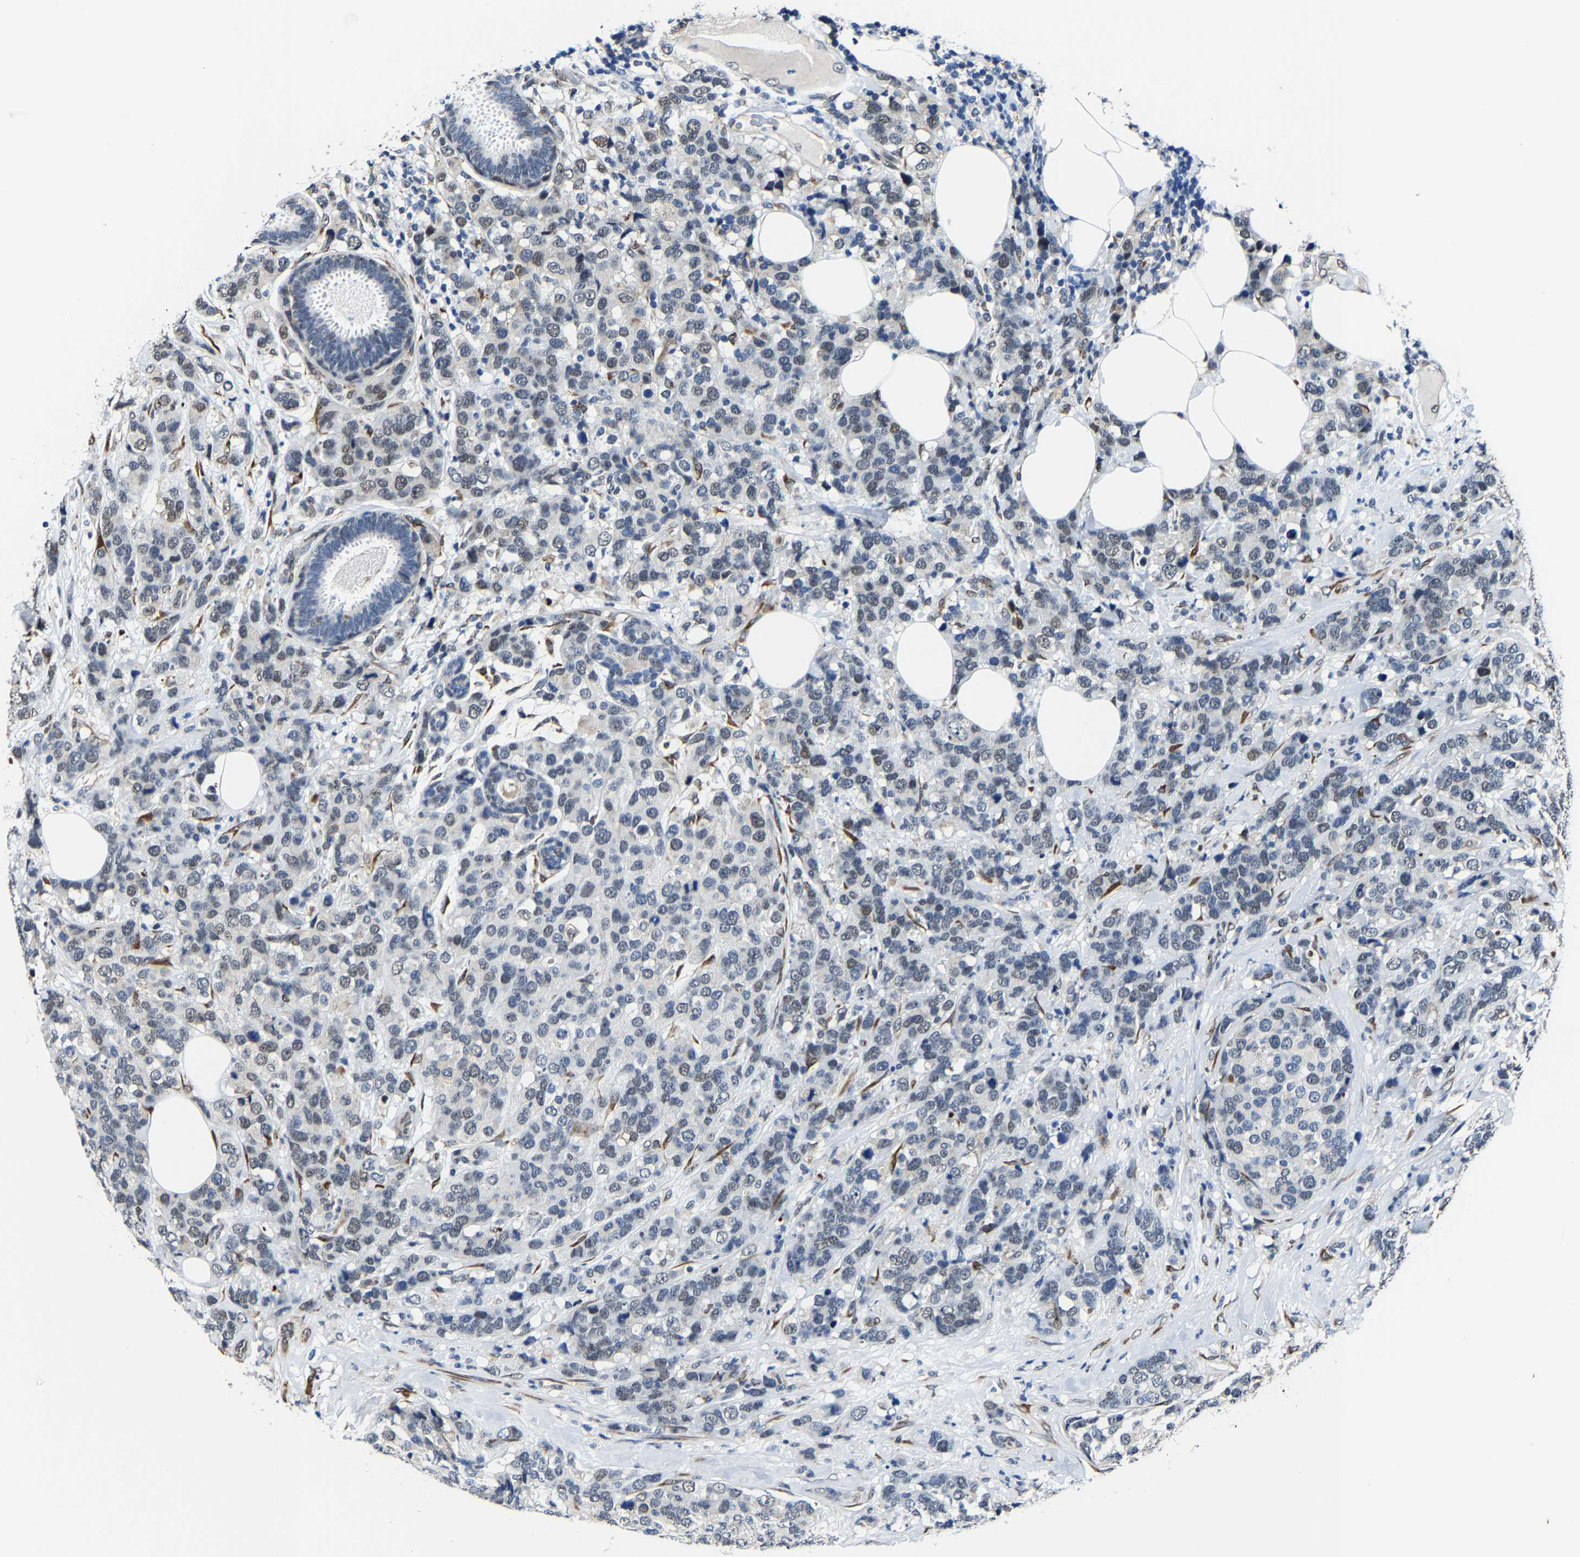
{"staining": {"intensity": "weak", "quantity": "25%-75%", "location": "nuclear"}, "tissue": "breast cancer", "cell_type": "Tumor cells", "image_type": "cancer", "snomed": [{"axis": "morphology", "description": "Lobular carcinoma"}, {"axis": "topography", "description": "Breast"}], "caption": "This is an image of IHC staining of breast cancer (lobular carcinoma), which shows weak staining in the nuclear of tumor cells.", "gene": "METTL1", "patient": {"sex": "female", "age": 59}}